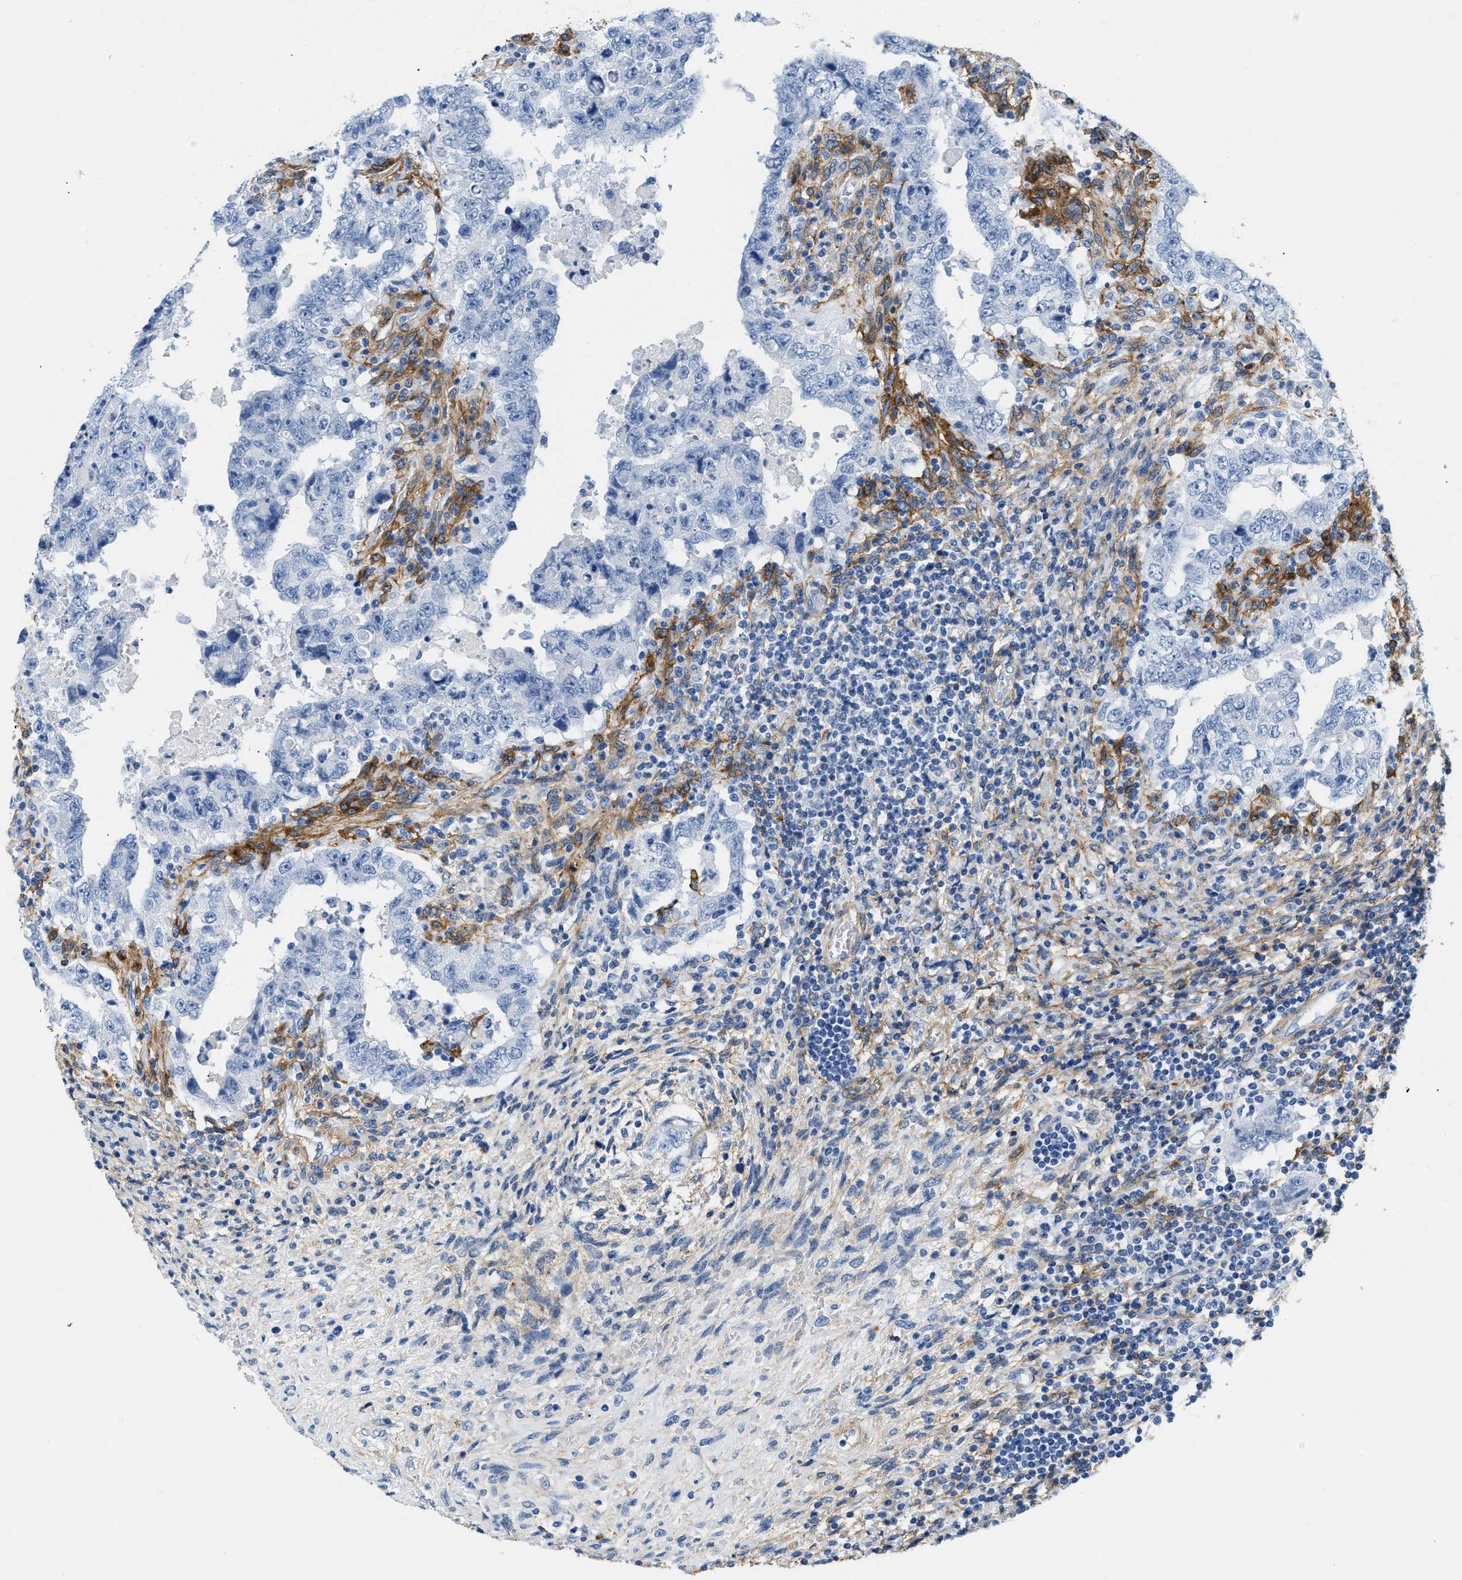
{"staining": {"intensity": "negative", "quantity": "none", "location": "none"}, "tissue": "testis cancer", "cell_type": "Tumor cells", "image_type": "cancer", "snomed": [{"axis": "morphology", "description": "Carcinoma, Embryonal, NOS"}, {"axis": "topography", "description": "Testis"}], "caption": "This is a photomicrograph of IHC staining of testis cancer (embryonal carcinoma), which shows no staining in tumor cells.", "gene": "PDGFRB", "patient": {"sex": "male", "age": 26}}